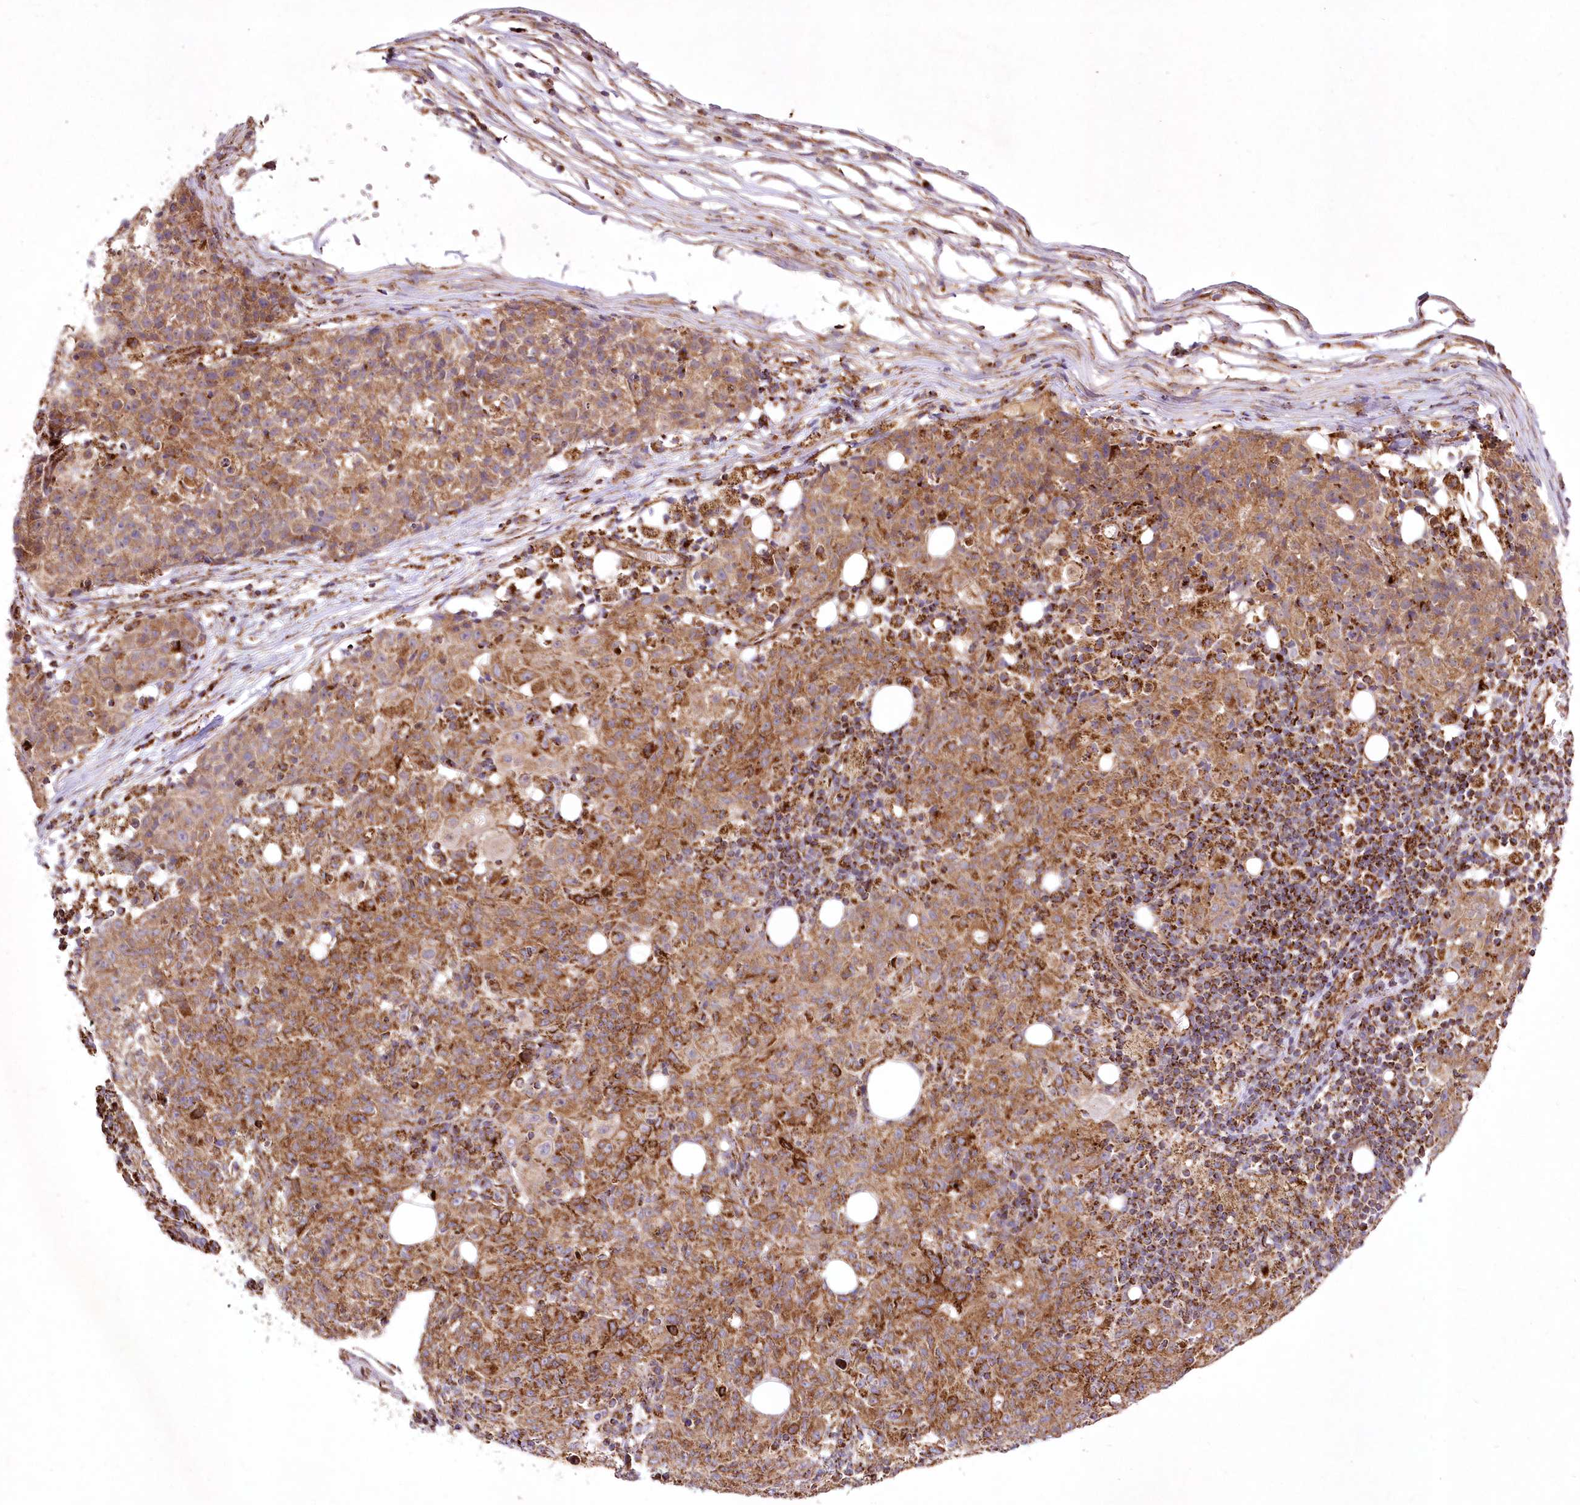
{"staining": {"intensity": "moderate", "quantity": ">75%", "location": "cytoplasmic/membranous"}, "tissue": "ovarian cancer", "cell_type": "Tumor cells", "image_type": "cancer", "snomed": [{"axis": "morphology", "description": "Carcinoma, endometroid"}, {"axis": "topography", "description": "Ovary"}], "caption": "This micrograph exhibits immunohistochemistry (IHC) staining of human ovarian cancer, with medium moderate cytoplasmic/membranous positivity in about >75% of tumor cells.", "gene": "ASNSD1", "patient": {"sex": "female", "age": 42}}